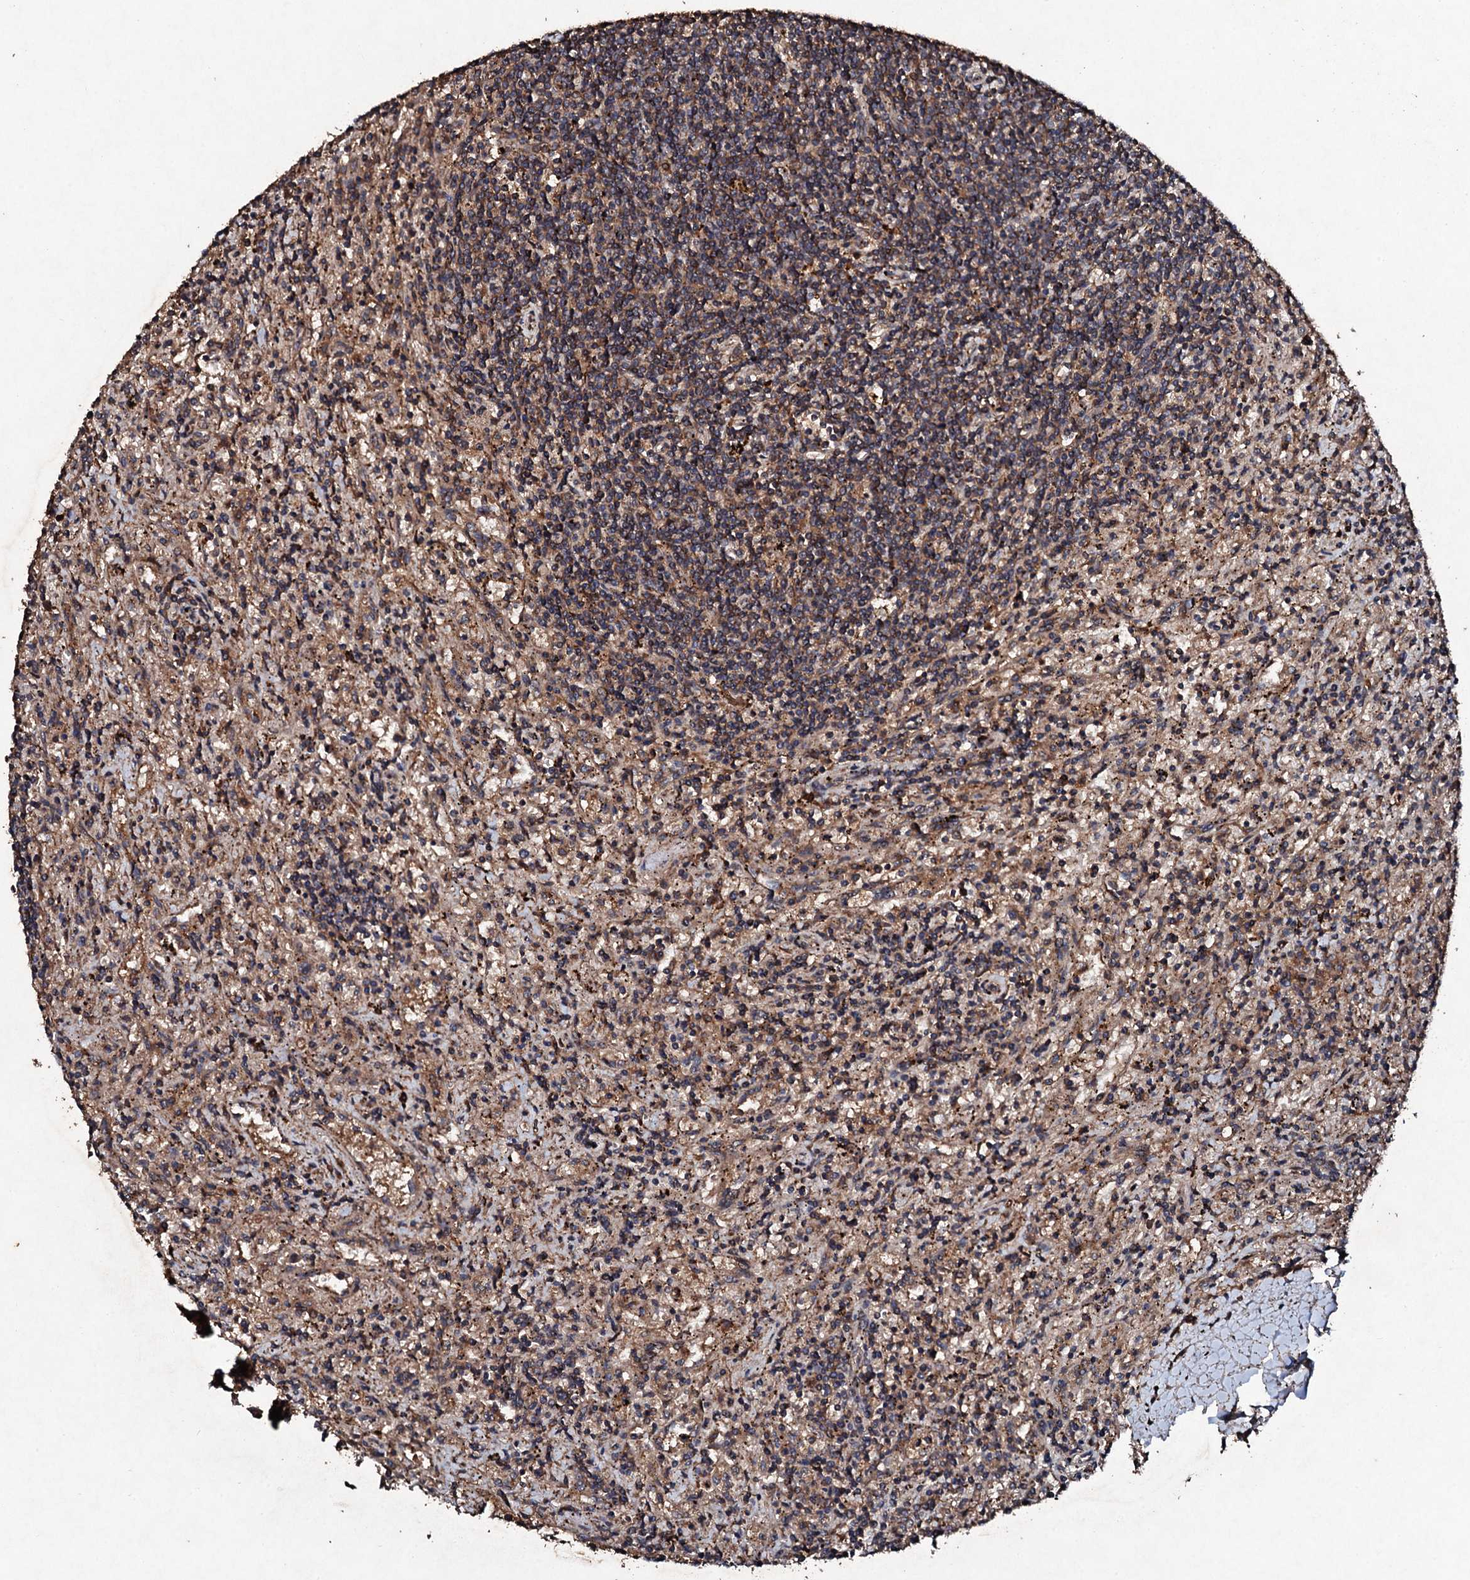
{"staining": {"intensity": "moderate", "quantity": ">75%", "location": "cytoplasmic/membranous"}, "tissue": "lymphoma", "cell_type": "Tumor cells", "image_type": "cancer", "snomed": [{"axis": "morphology", "description": "Malignant lymphoma, non-Hodgkin's type, Low grade"}, {"axis": "topography", "description": "Spleen"}], "caption": "Immunohistochemistry (IHC) (DAB) staining of human low-grade malignant lymphoma, non-Hodgkin's type demonstrates moderate cytoplasmic/membranous protein expression in approximately >75% of tumor cells. Using DAB (brown) and hematoxylin (blue) stains, captured at high magnification using brightfield microscopy.", "gene": "KERA", "patient": {"sex": "male", "age": 76}}